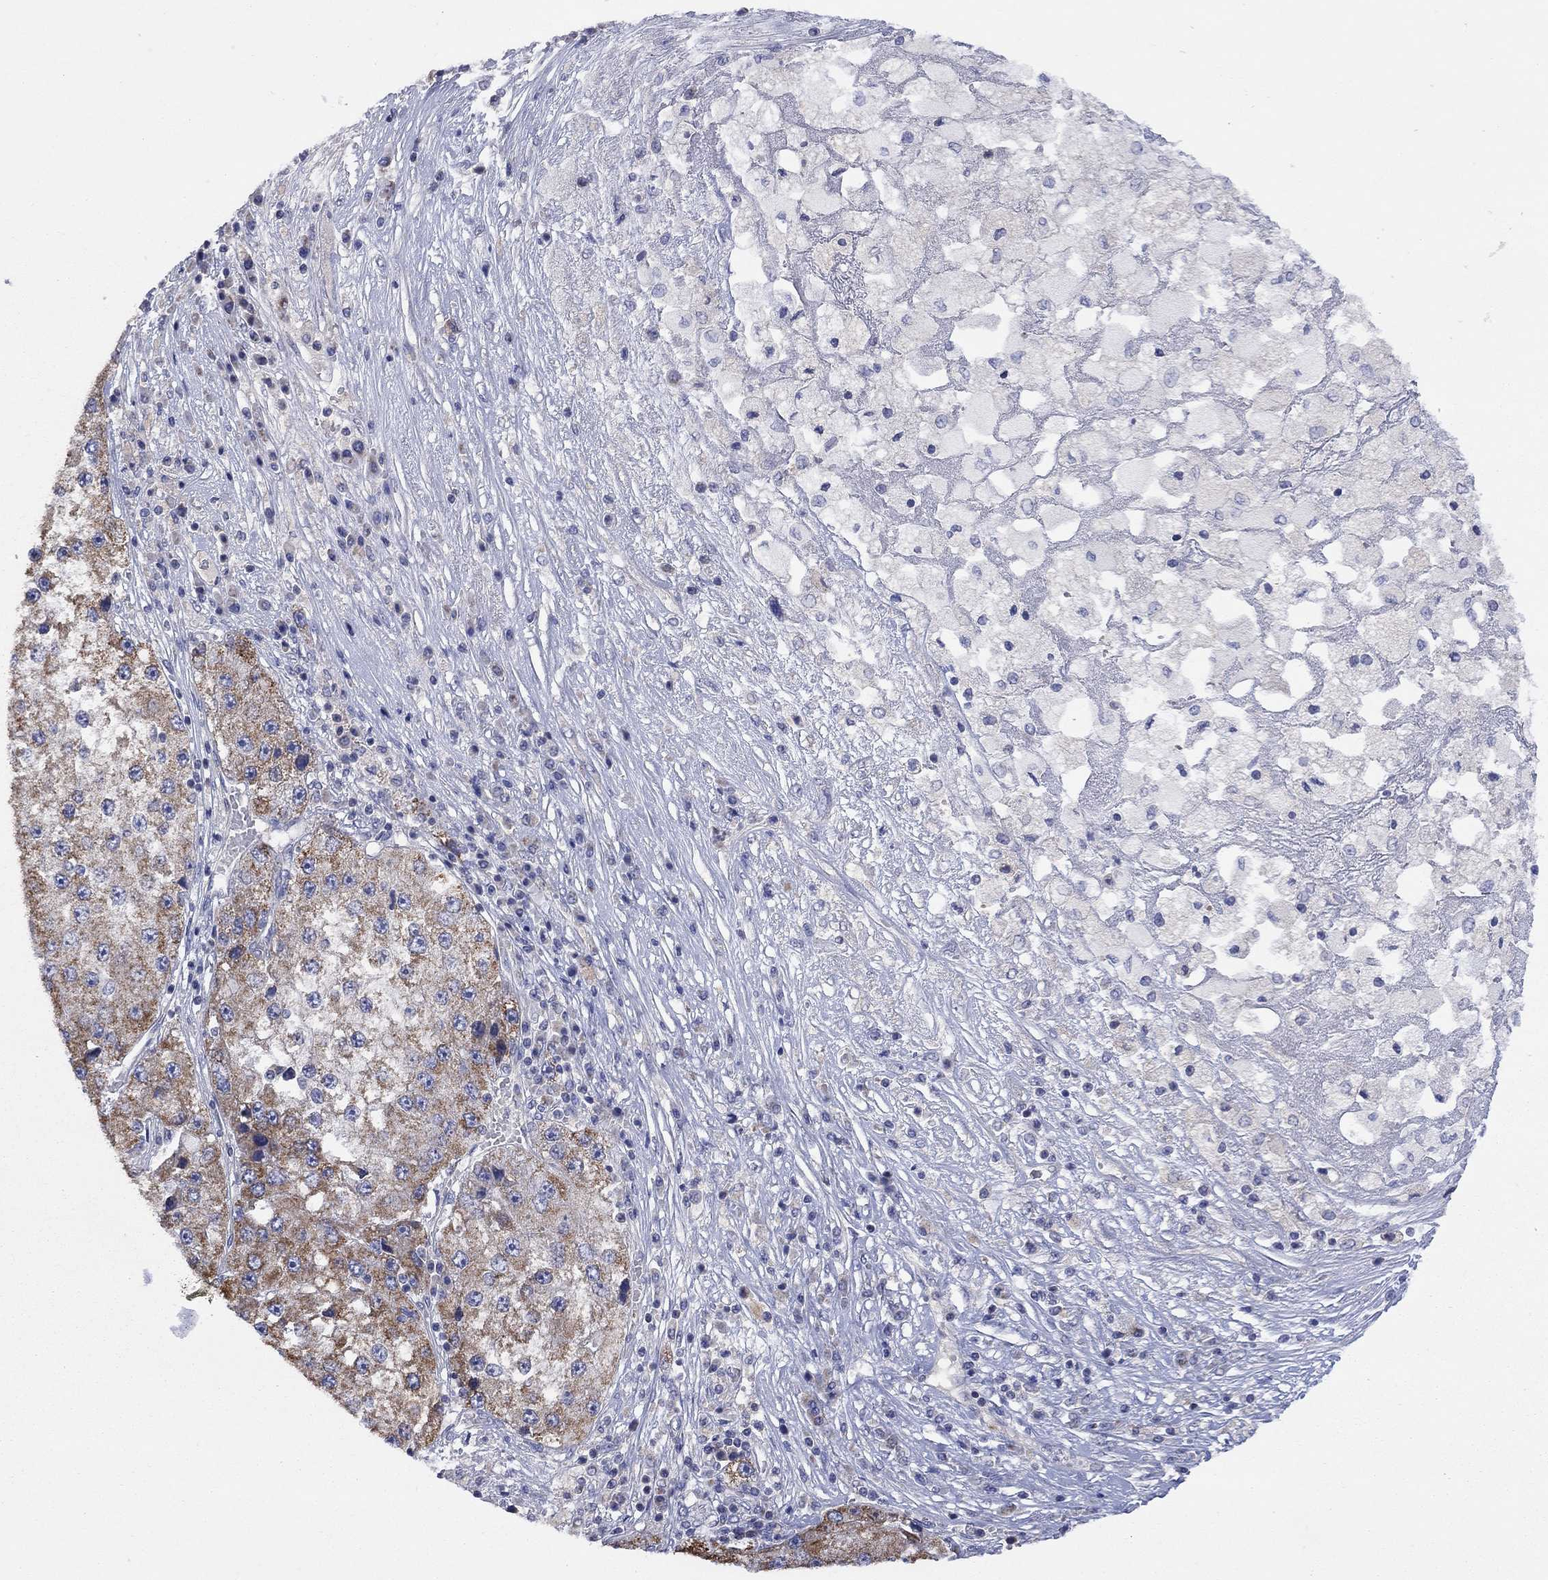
{"staining": {"intensity": "strong", "quantity": ">75%", "location": "cytoplasmic/membranous"}, "tissue": "liver cancer", "cell_type": "Tumor cells", "image_type": "cancer", "snomed": [{"axis": "morphology", "description": "Carcinoma, Hepatocellular, NOS"}, {"axis": "topography", "description": "Liver"}], "caption": "This is an image of IHC staining of hepatocellular carcinoma (liver), which shows strong expression in the cytoplasmic/membranous of tumor cells.", "gene": "CLVS1", "patient": {"sex": "female", "age": 73}}